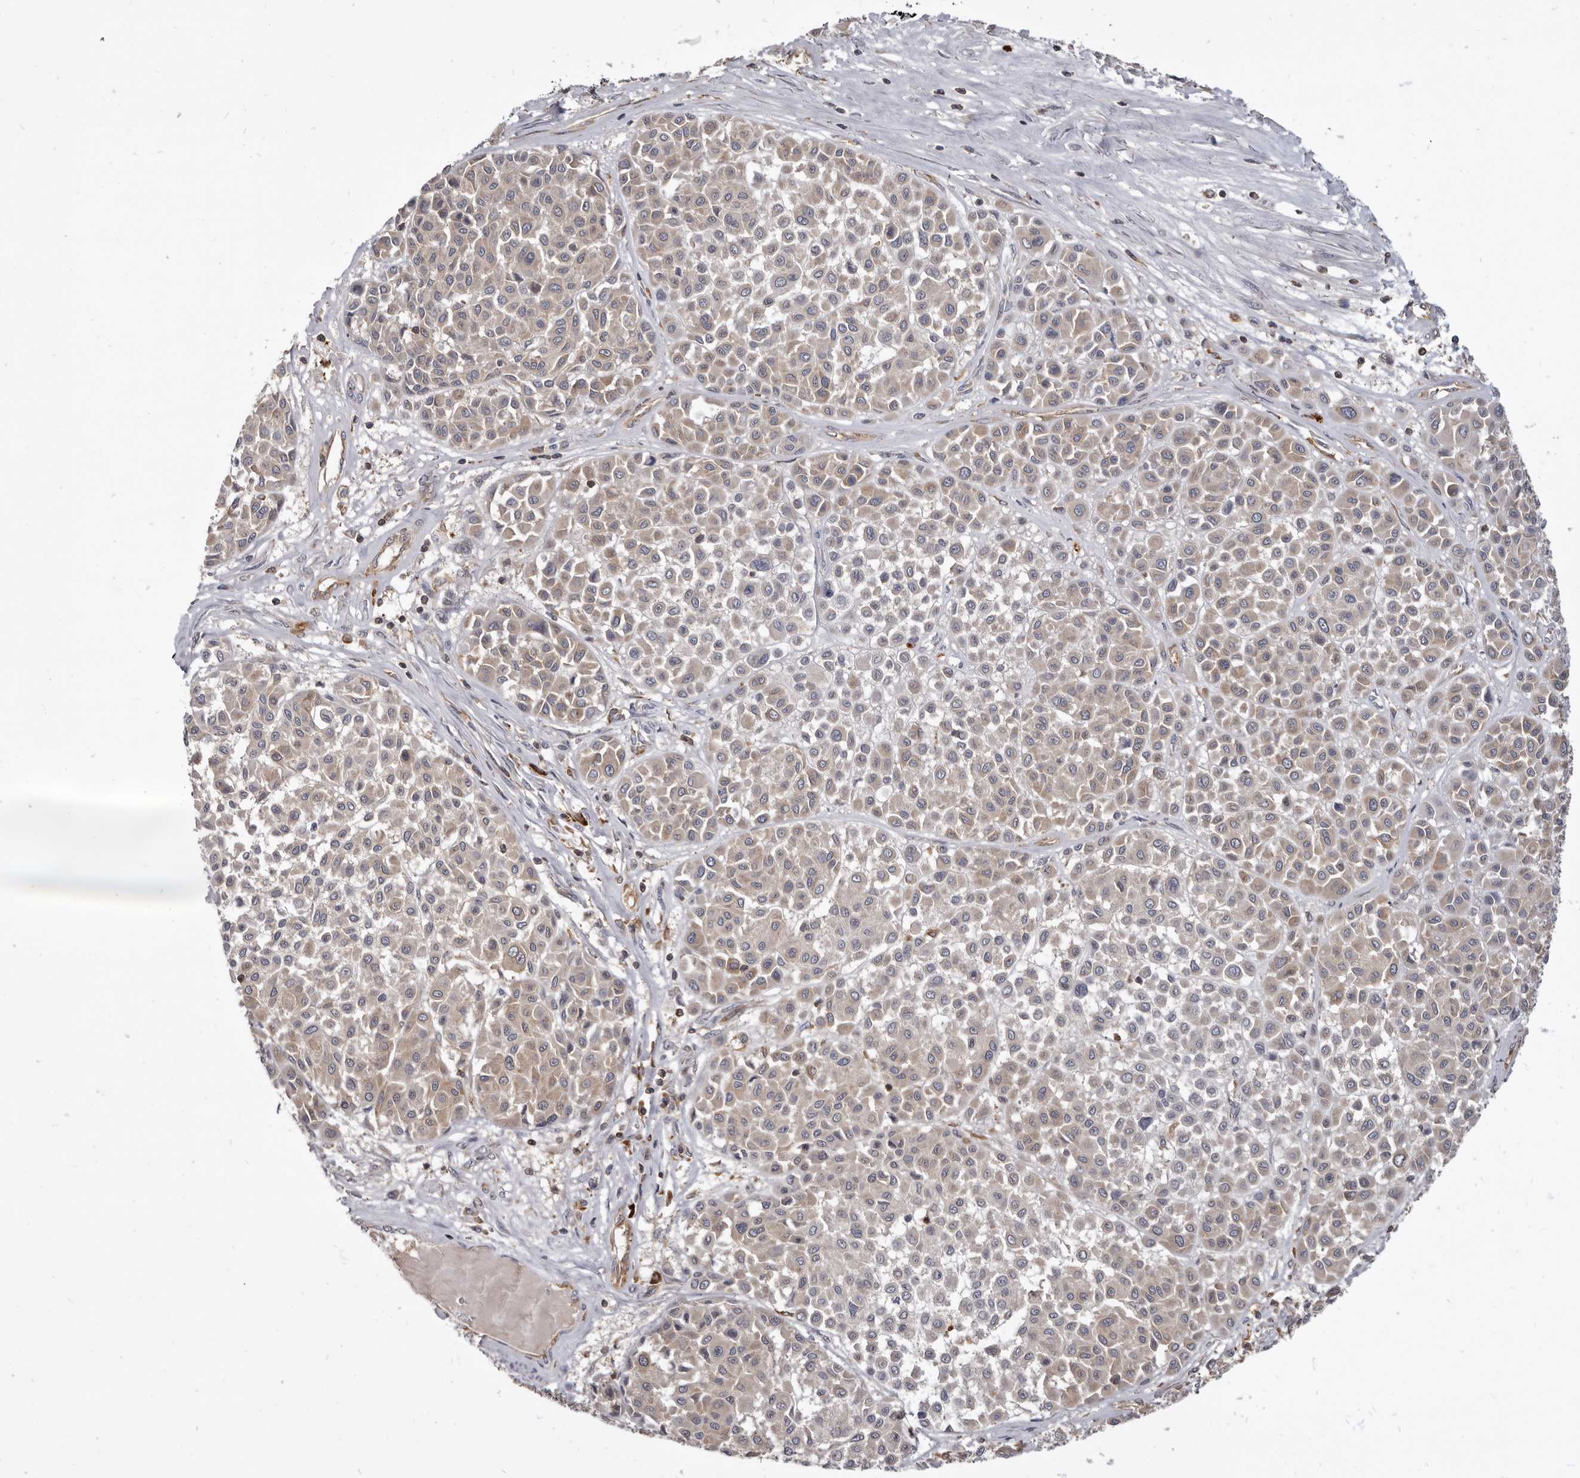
{"staining": {"intensity": "negative", "quantity": "none", "location": "none"}, "tissue": "melanoma", "cell_type": "Tumor cells", "image_type": "cancer", "snomed": [{"axis": "morphology", "description": "Malignant melanoma, Metastatic site"}, {"axis": "topography", "description": "Soft tissue"}], "caption": "This is an immunohistochemistry (IHC) image of melanoma. There is no expression in tumor cells.", "gene": "CBL", "patient": {"sex": "male", "age": 41}}